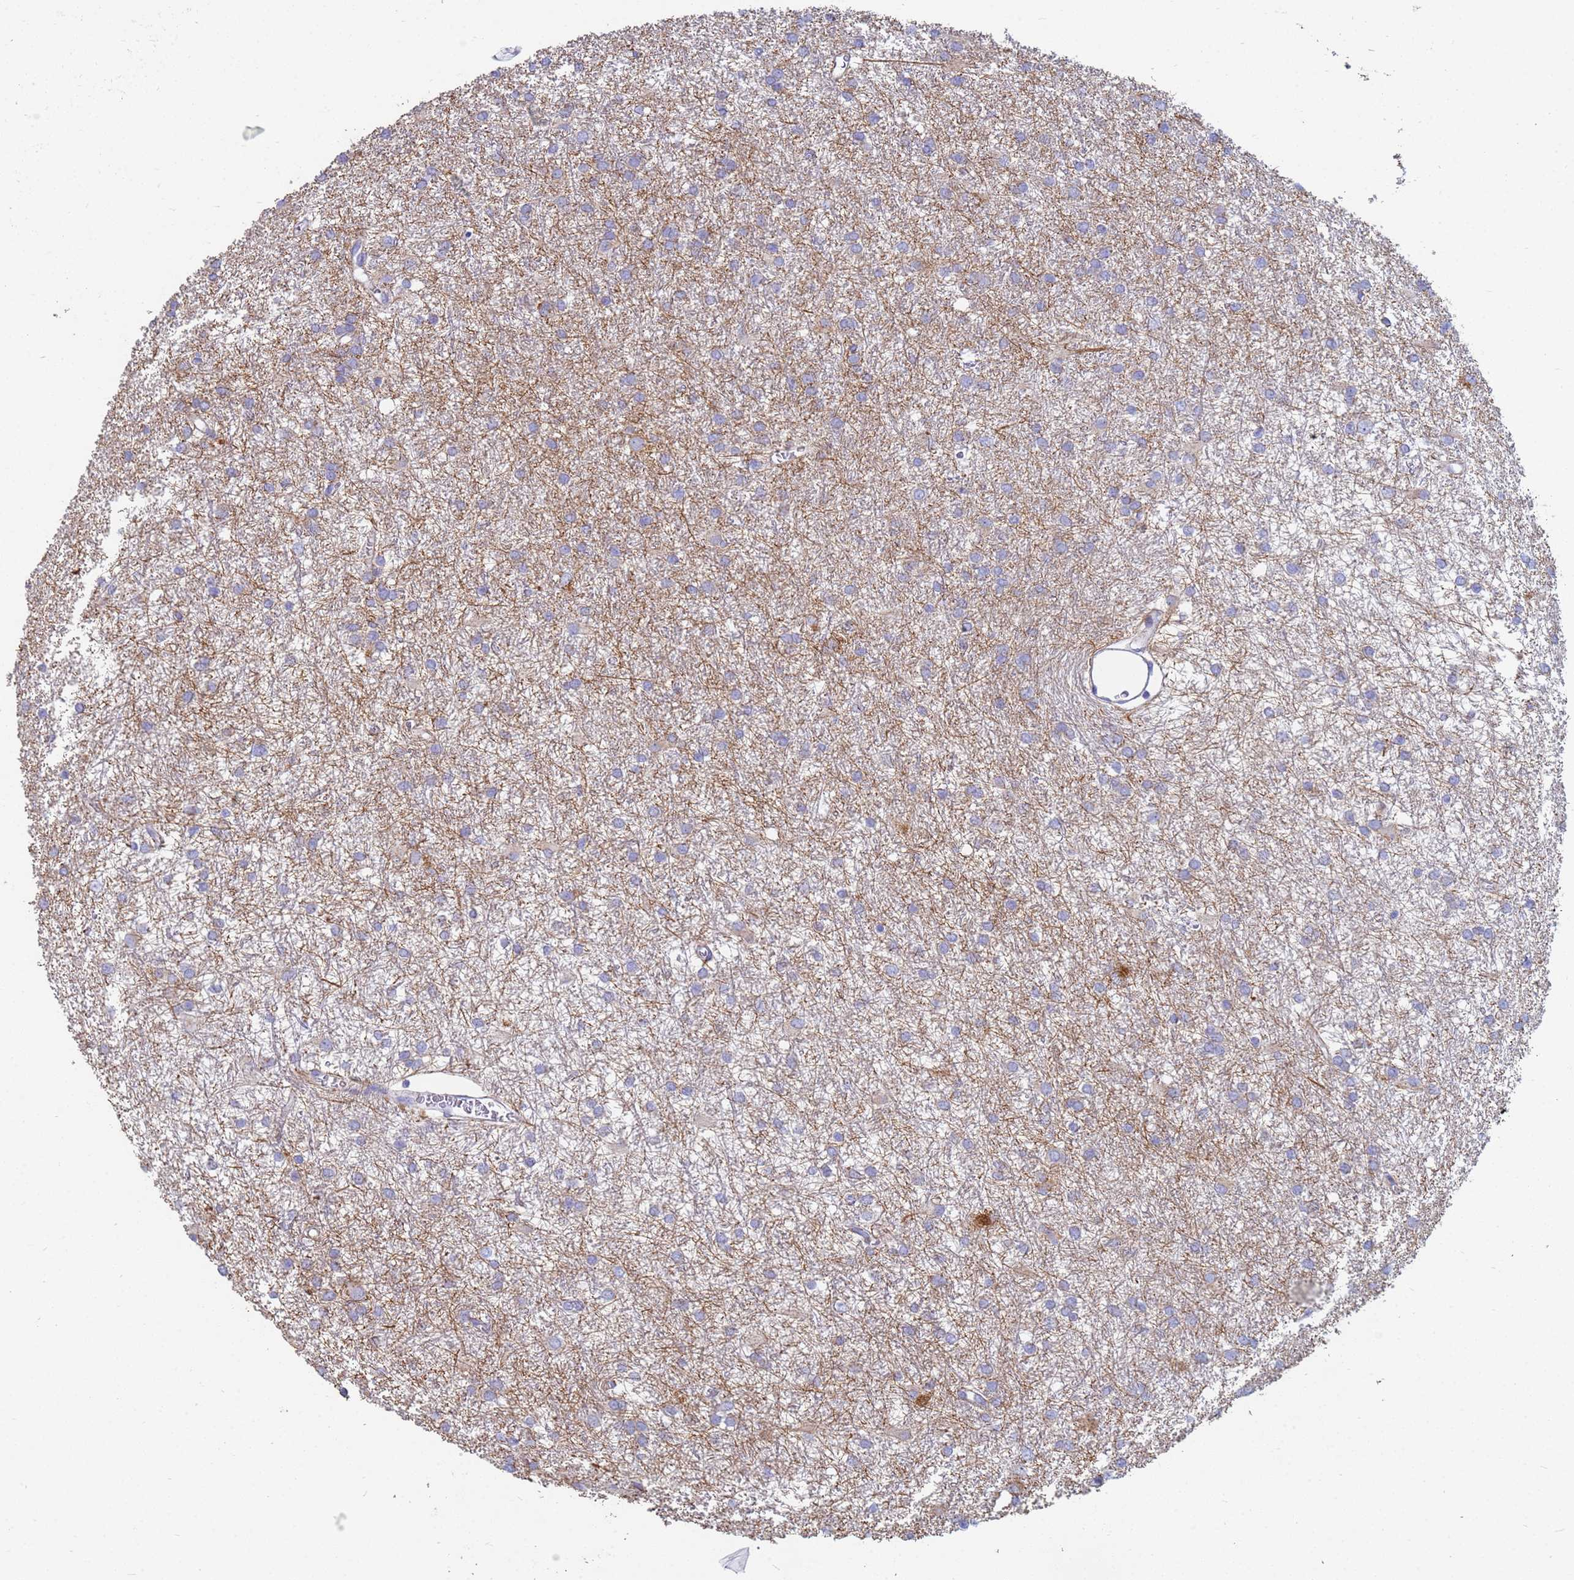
{"staining": {"intensity": "negative", "quantity": "none", "location": "none"}, "tissue": "glioma", "cell_type": "Tumor cells", "image_type": "cancer", "snomed": [{"axis": "morphology", "description": "Glioma, malignant, High grade"}, {"axis": "topography", "description": "Brain"}], "caption": "DAB (3,3'-diaminobenzidine) immunohistochemical staining of malignant glioma (high-grade) displays no significant staining in tumor cells.", "gene": "UQCRH", "patient": {"sex": "female", "age": 50}}